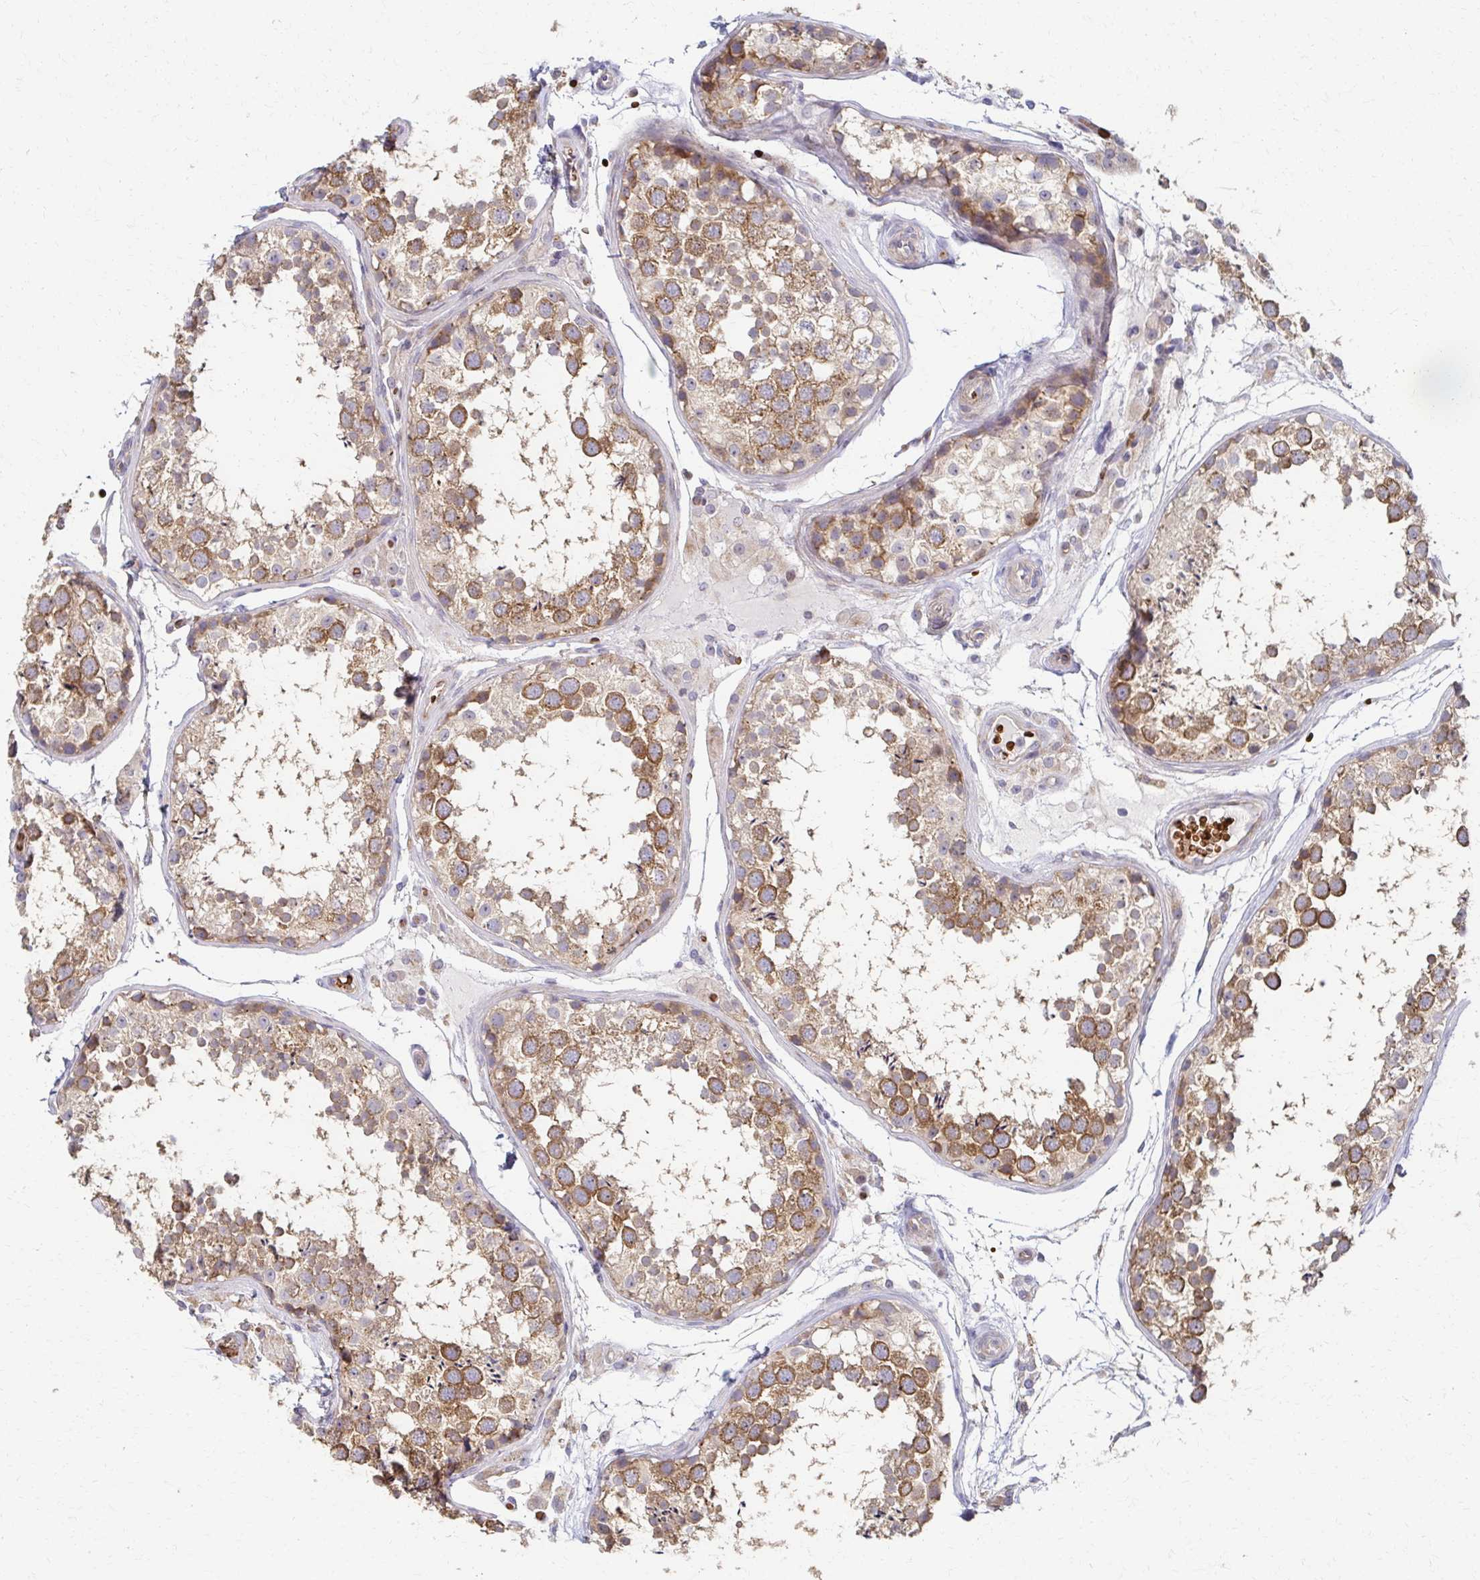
{"staining": {"intensity": "moderate", "quantity": ">75%", "location": "cytoplasmic/membranous"}, "tissue": "testis", "cell_type": "Cells in seminiferous ducts", "image_type": "normal", "snomed": [{"axis": "morphology", "description": "Normal tissue, NOS"}, {"axis": "topography", "description": "Testis"}], "caption": "Immunohistochemistry micrograph of normal testis stained for a protein (brown), which exhibits medium levels of moderate cytoplasmic/membranous expression in about >75% of cells in seminiferous ducts.", "gene": "SKA2", "patient": {"sex": "male", "age": 29}}